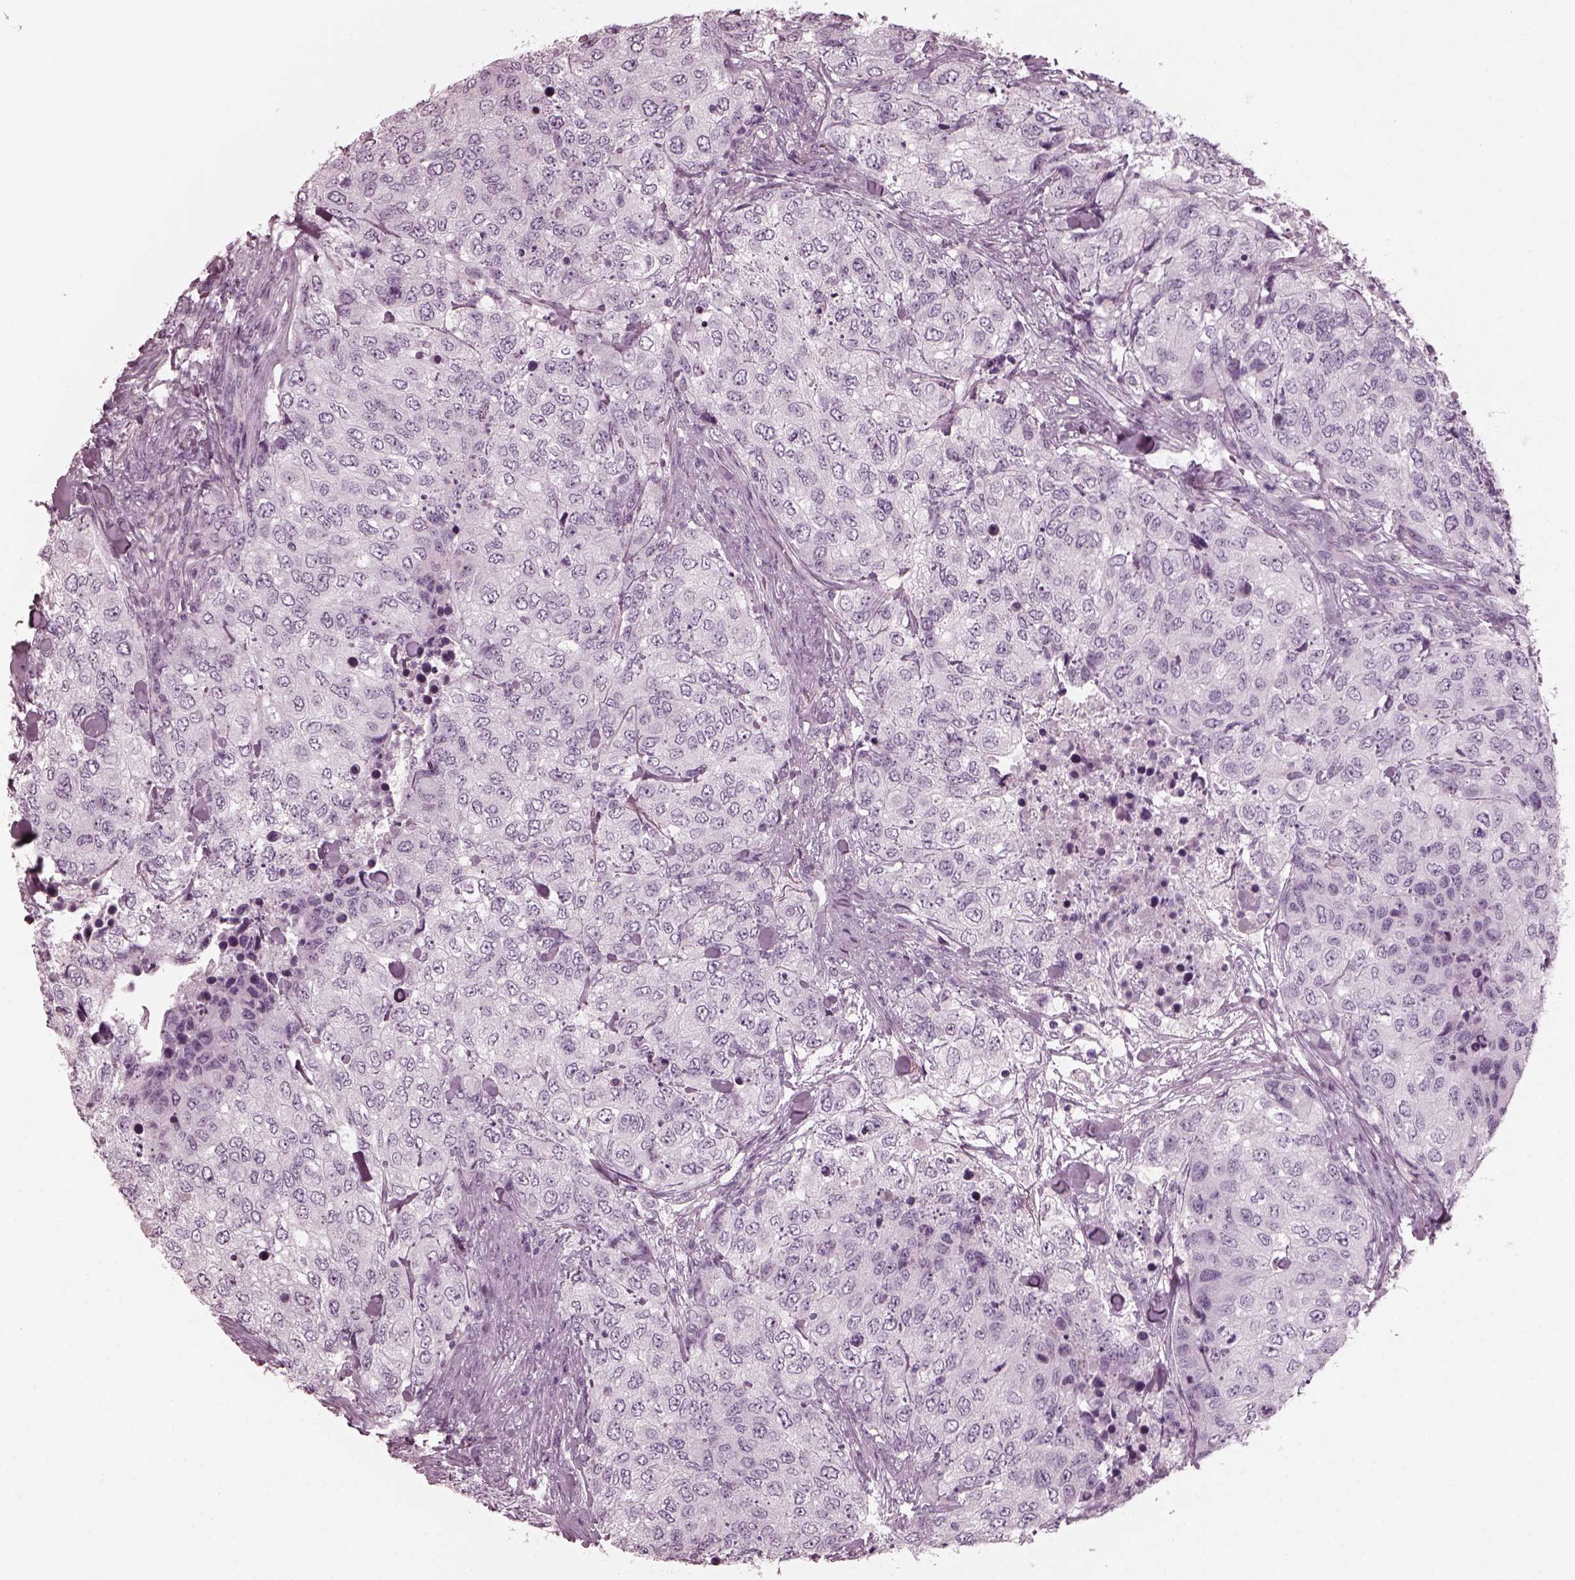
{"staining": {"intensity": "negative", "quantity": "none", "location": "none"}, "tissue": "urothelial cancer", "cell_type": "Tumor cells", "image_type": "cancer", "snomed": [{"axis": "morphology", "description": "Urothelial carcinoma, High grade"}, {"axis": "topography", "description": "Urinary bladder"}], "caption": "An immunohistochemistry (IHC) photomicrograph of urothelial cancer is shown. There is no staining in tumor cells of urothelial cancer.", "gene": "RCVRN", "patient": {"sex": "female", "age": 78}}